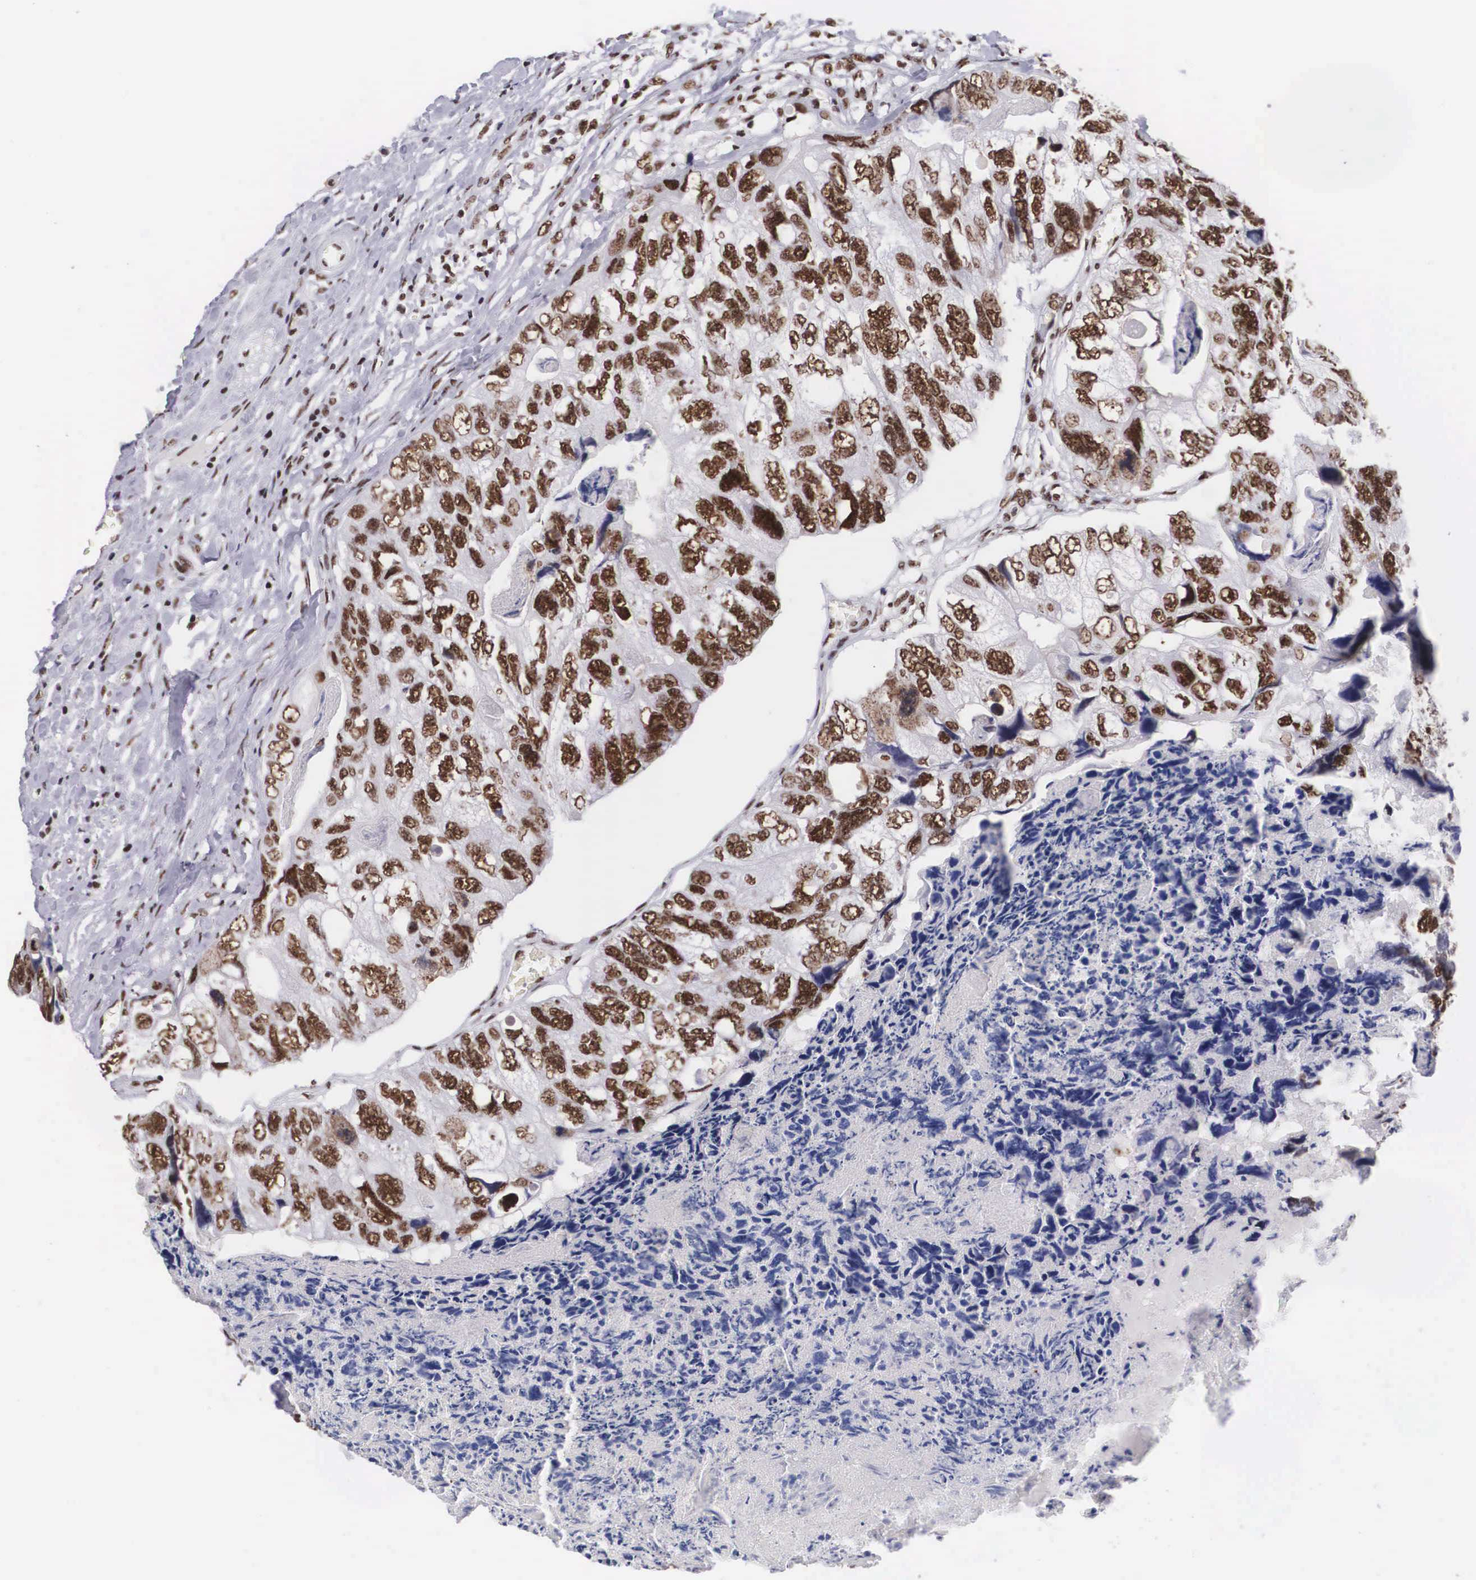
{"staining": {"intensity": "moderate", "quantity": ">75%", "location": "nuclear"}, "tissue": "colorectal cancer", "cell_type": "Tumor cells", "image_type": "cancer", "snomed": [{"axis": "morphology", "description": "Adenocarcinoma, NOS"}, {"axis": "topography", "description": "Rectum"}], "caption": "Immunohistochemistry (IHC) of adenocarcinoma (colorectal) displays medium levels of moderate nuclear staining in approximately >75% of tumor cells.", "gene": "SF3A1", "patient": {"sex": "female", "age": 82}}